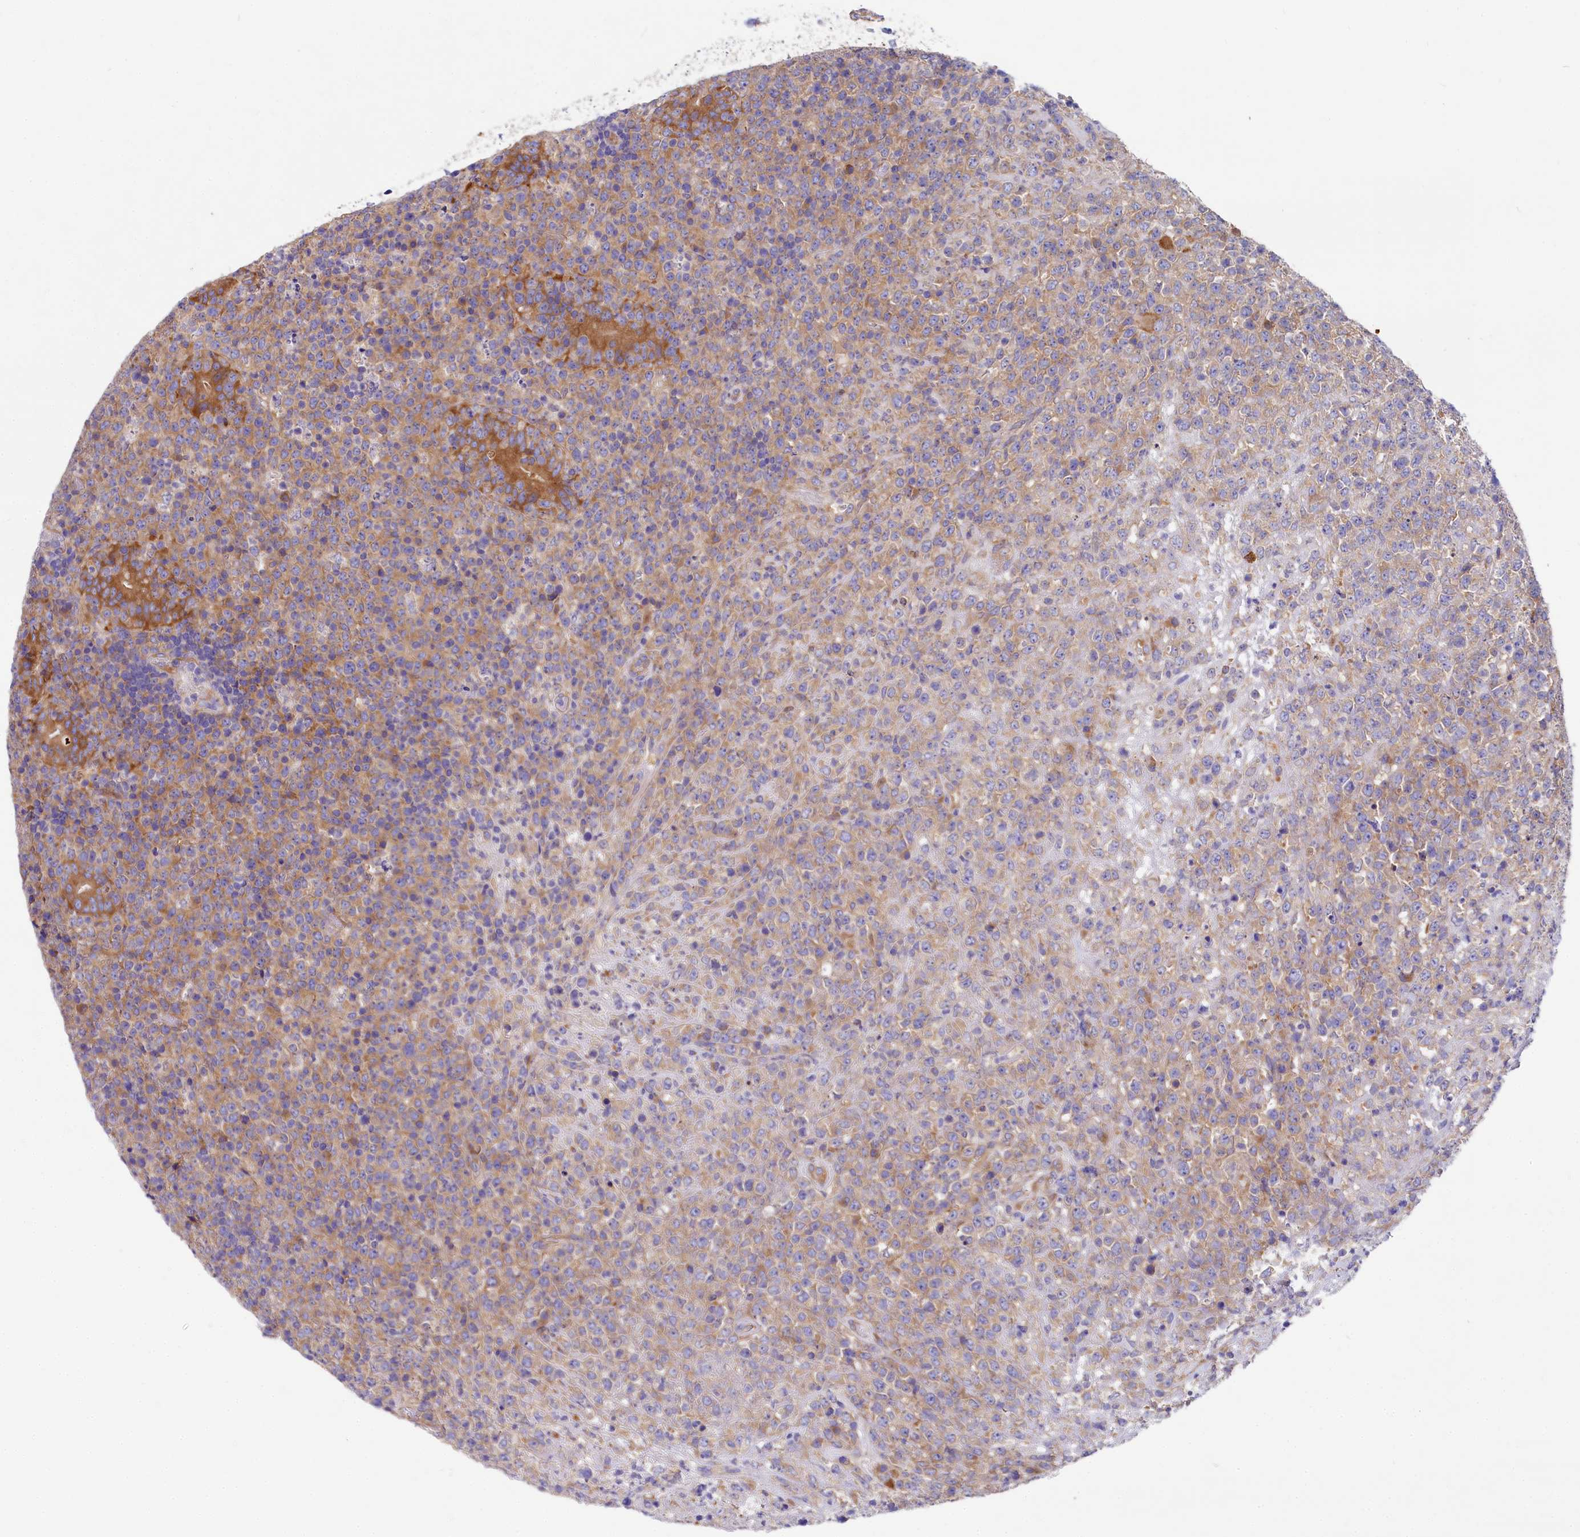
{"staining": {"intensity": "moderate", "quantity": "25%-75%", "location": "cytoplasmic/membranous"}, "tissue": "lymphoma", "cell_type": "Tumor cells", "image_type": "cancer", "snomed": [{"axis": "morphology", "description": "Malignant lymphoma, non-Hodgkin's type, High grade"}, {"axis": "topography", "description": "Colon"}], "caption": "Immunohistochemical staining of lymphoma displays medium levels of moderate cytoplasmic/membranous expression in approximately 25%-75% of tumor cells.", "gene": "QARS1", "patient": {"sex": "female", "age": 53}}